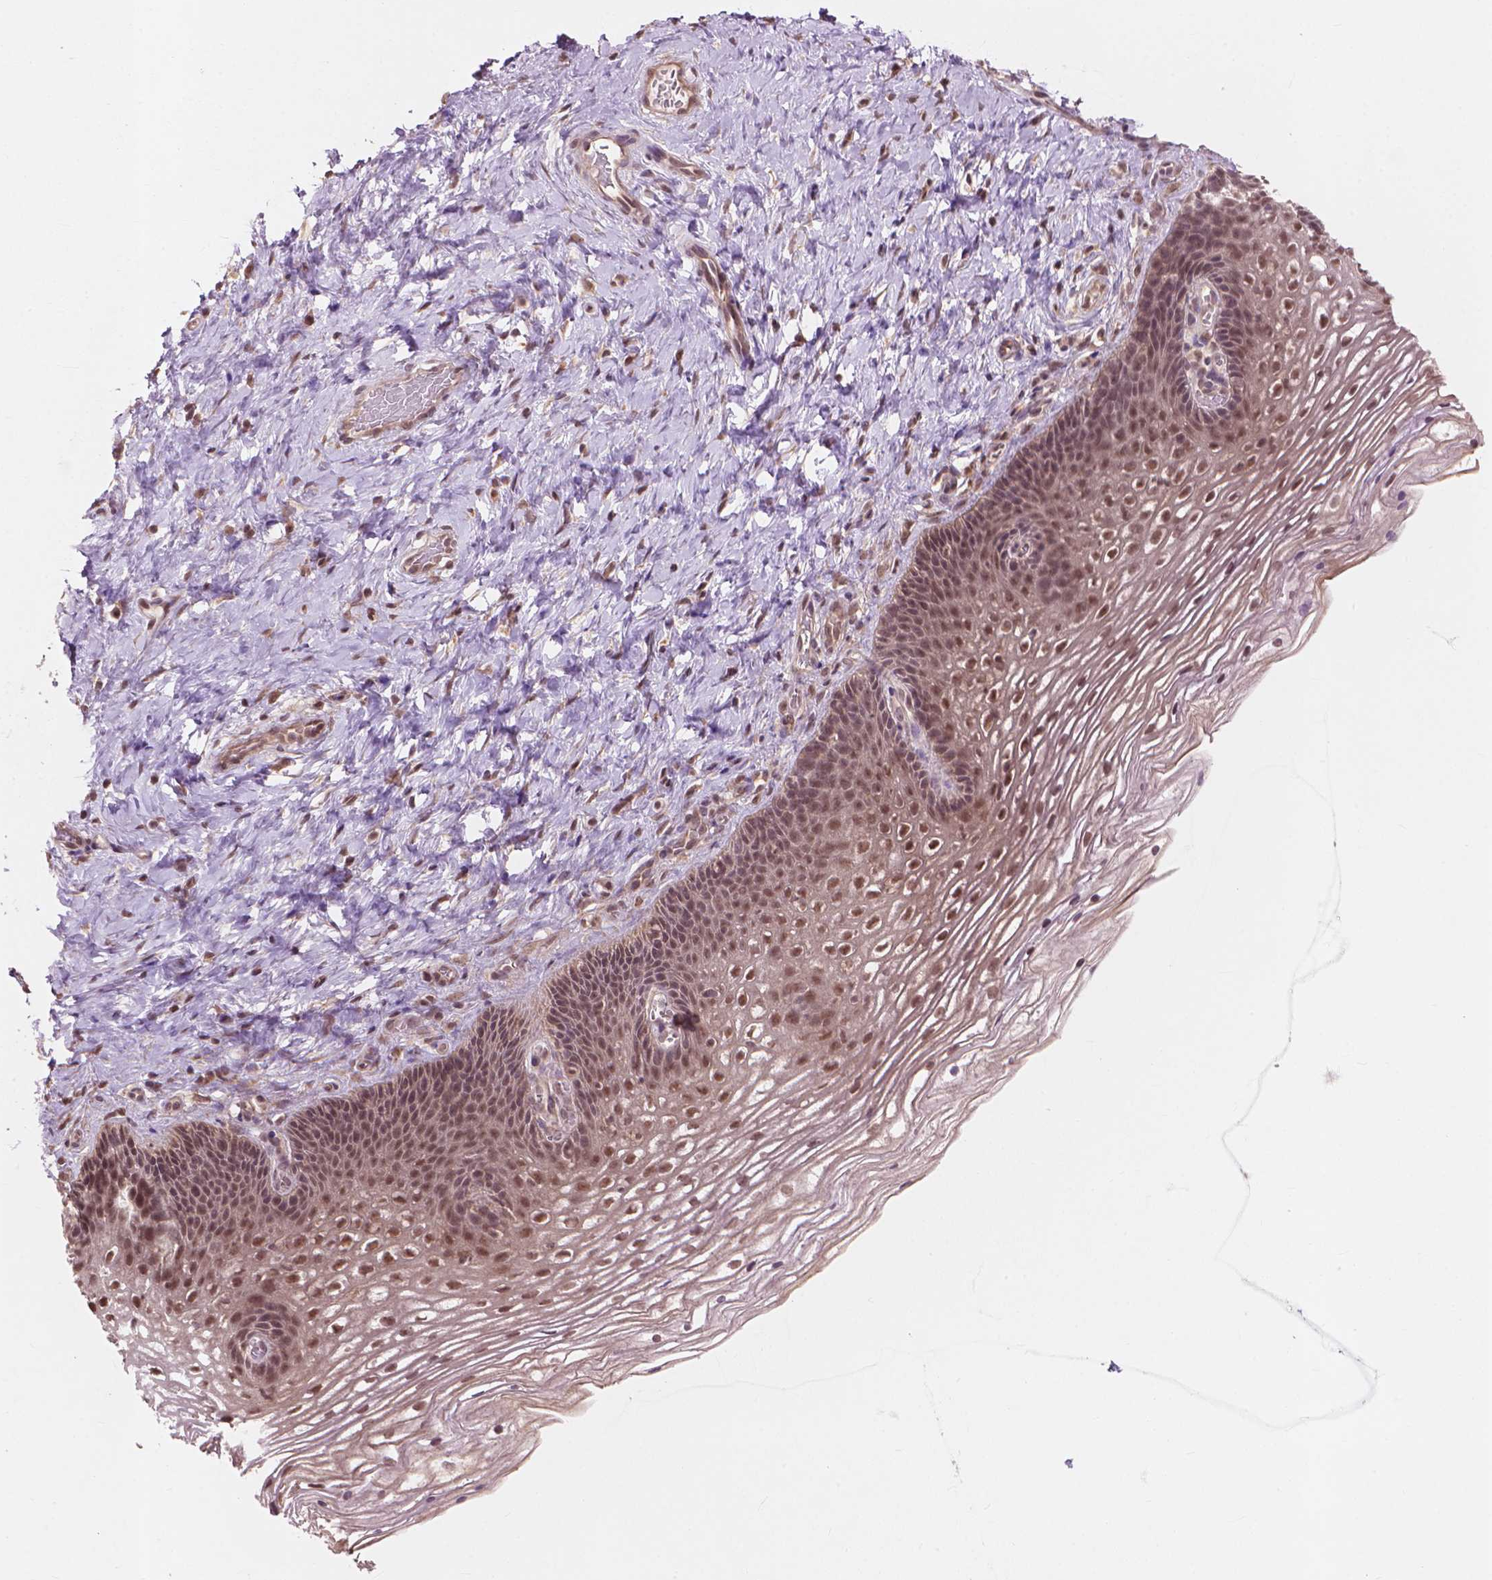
{"staining": {"intensity": "moderate", "quantity": ">75%", "location": "cytoplasmic/membranous,nuclear"}, "tissue": "cervix", "cell_type": "Glandular cells", "image_type": "normal", "snomed": [{"axis": "morphology", "description": "Normal tissue, NOS"}, {"axis": "topography", "description": "Cervix"}], "caption": "Brown immunohistochemical staining in benign cervix shows moderate cytoplasmic/membranous,nuclear staining in about >75% of glandular cells. The staining is performed using DAB (3,3'-diaminobenzidine) brown chromogen to label protein expression. The nuclei are counter-stained blue using hematoxylin.", "gene": "SSU72", "patient": {"sex": "female", "age": 34}}